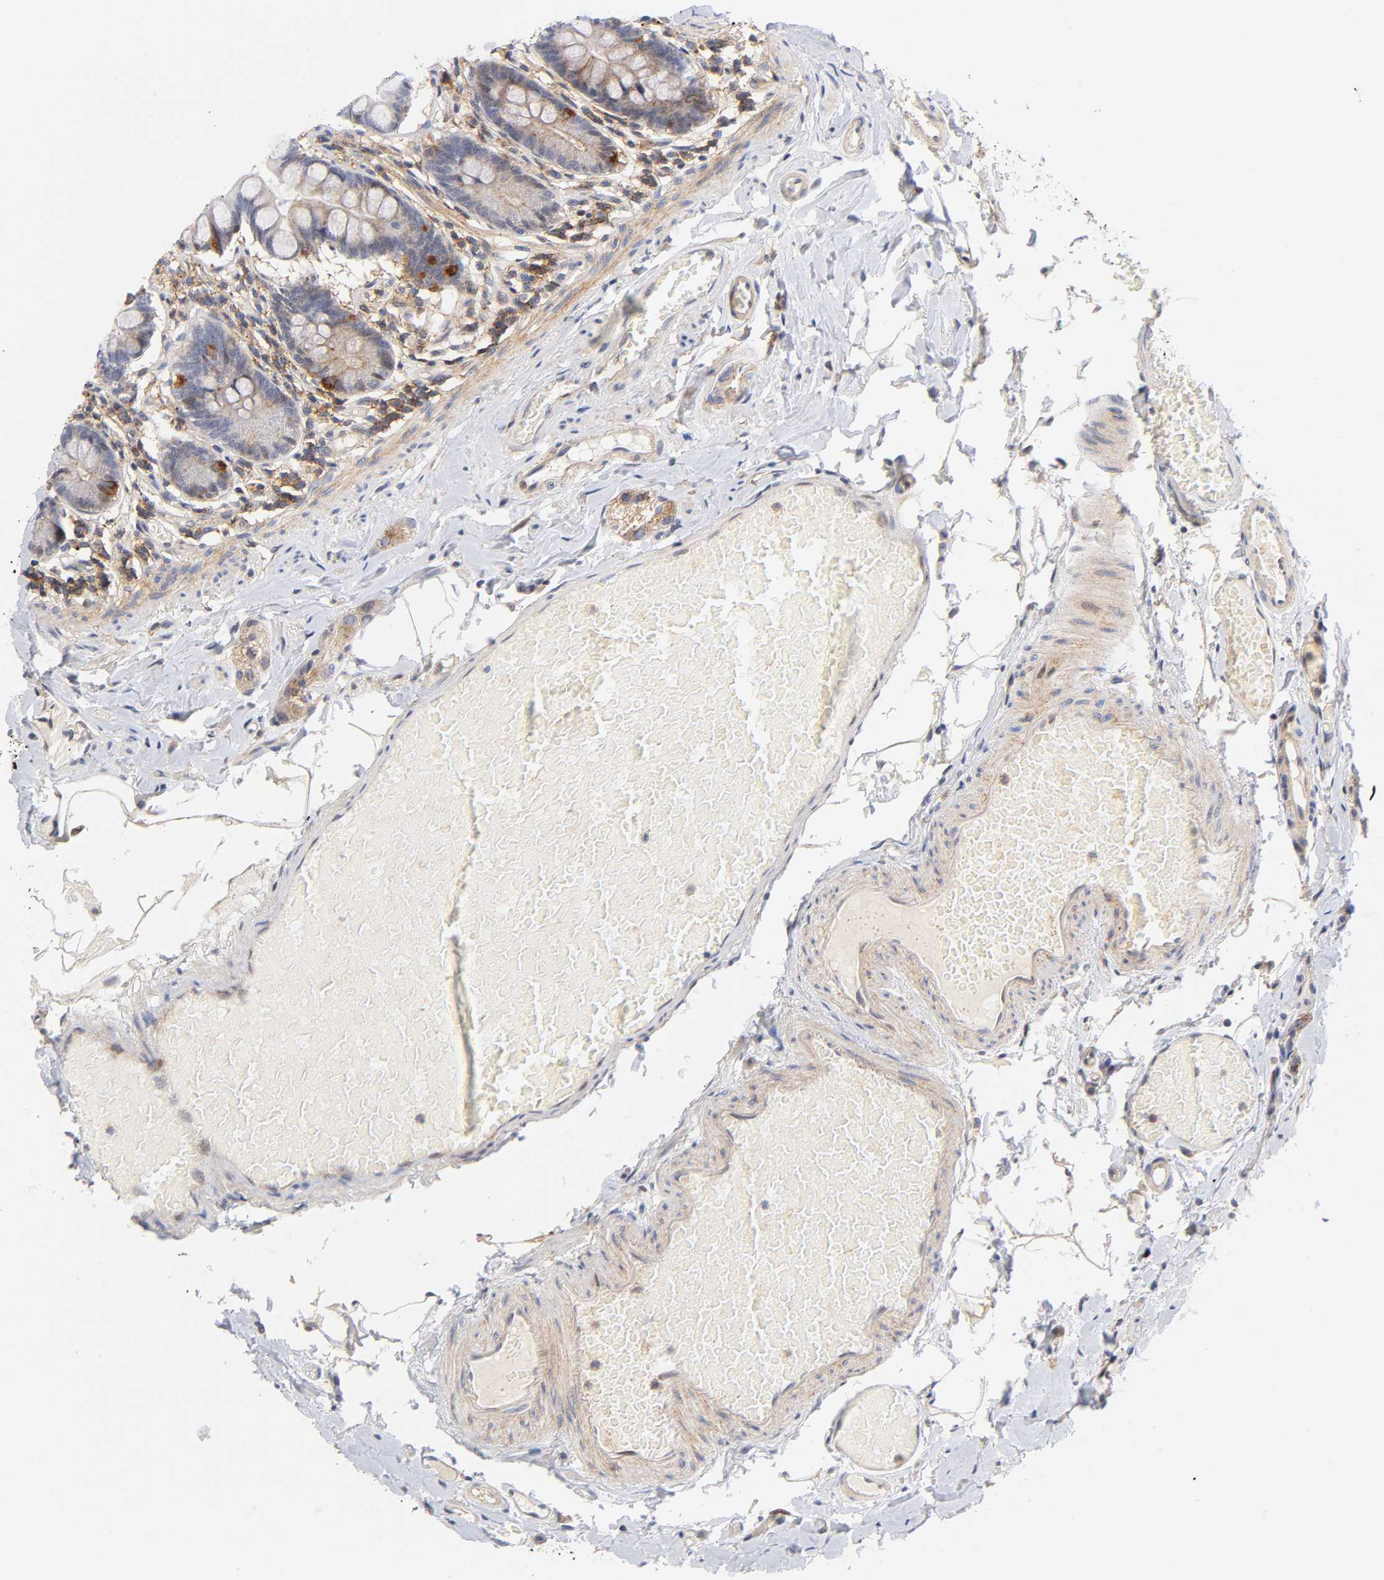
{"staining": {"intensity": "weak", "quantity": "<25%", "location": "cytoplasmic/membranous"}, "tissue": "small intestine", "cell_type": "Glandular cells", "image_type": "normal", "snomed": [{"axis": "morphology", "description": "Normal tissue, NOS"}, {"axis": "topography", "description": "Small intestine"}], "caption": "Micrograph shows no significant protein staining in glandular cells of benign small intestine. (Stains: DAB (3,3'-diaminobenzidine) immunohistochemistry (IHC) with hematoxylin counter stain, Microscopy: brightfield microscopy at high magnification).", "gene": "ANXA7", "patient": {"sex": "male", "age": 41}}